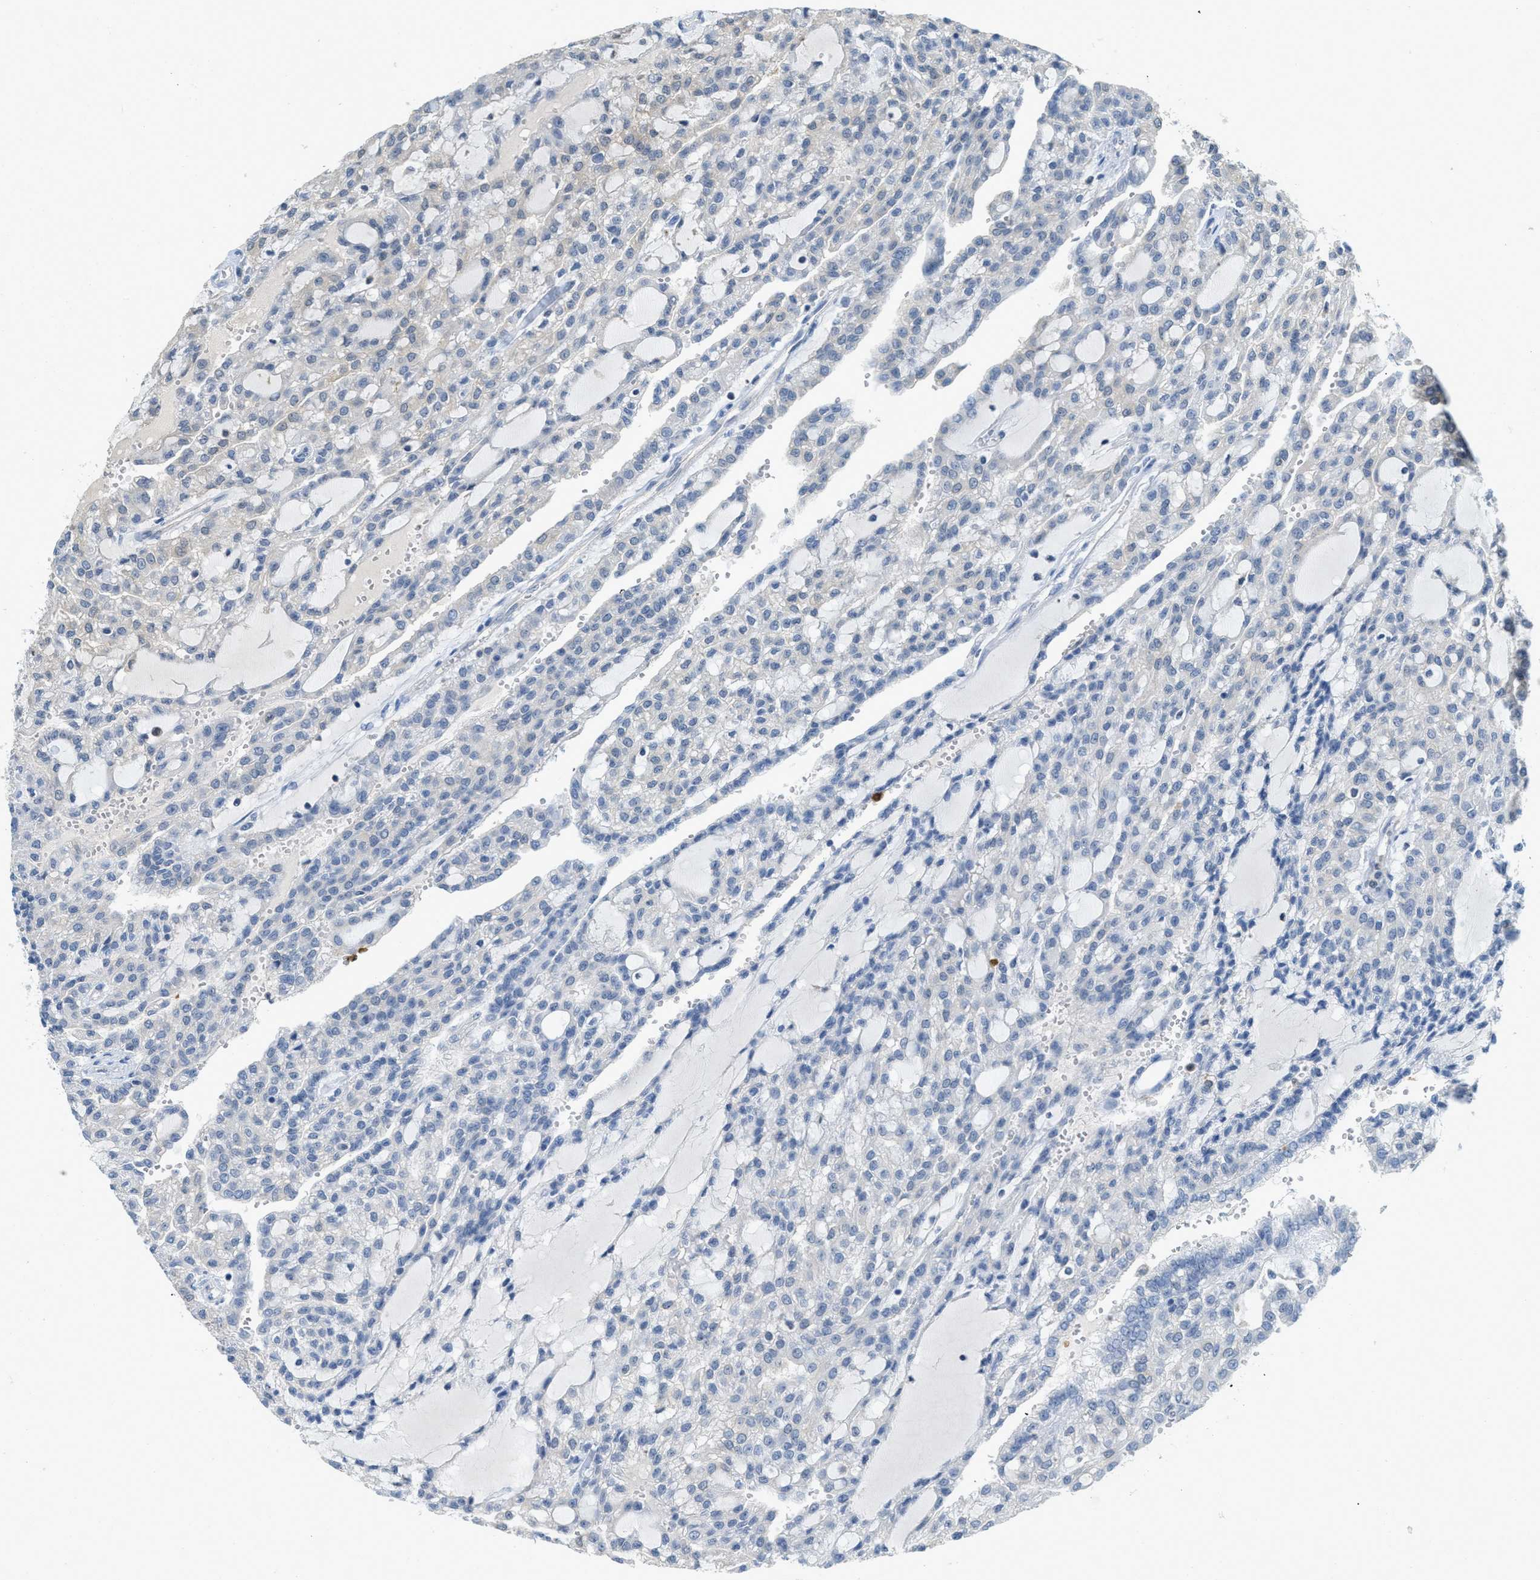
{"staining": {"intensity": "negative", "quantity": "none", "location": "none"}, "tissue": "renal cancer", "cell_type": "Tumor cells", "image_type": "cancer", "snomed": [{"axis": "morphology", "description": "Adenocarcinoma, NOS"}, {"axis": "topography", "description": "Kidney"}], "caption": "High power microscopy image of an immunohistochemistry histopathology image of renal cancer, revealing no significant positivity in tumor cells. (Brightfield microscopy of DAB (3,3'-diaminobenzidine) immunohistochemistry at high magnification).", "gene": "SERPINB1", "patient": {"sex": "male", "age": 63}}